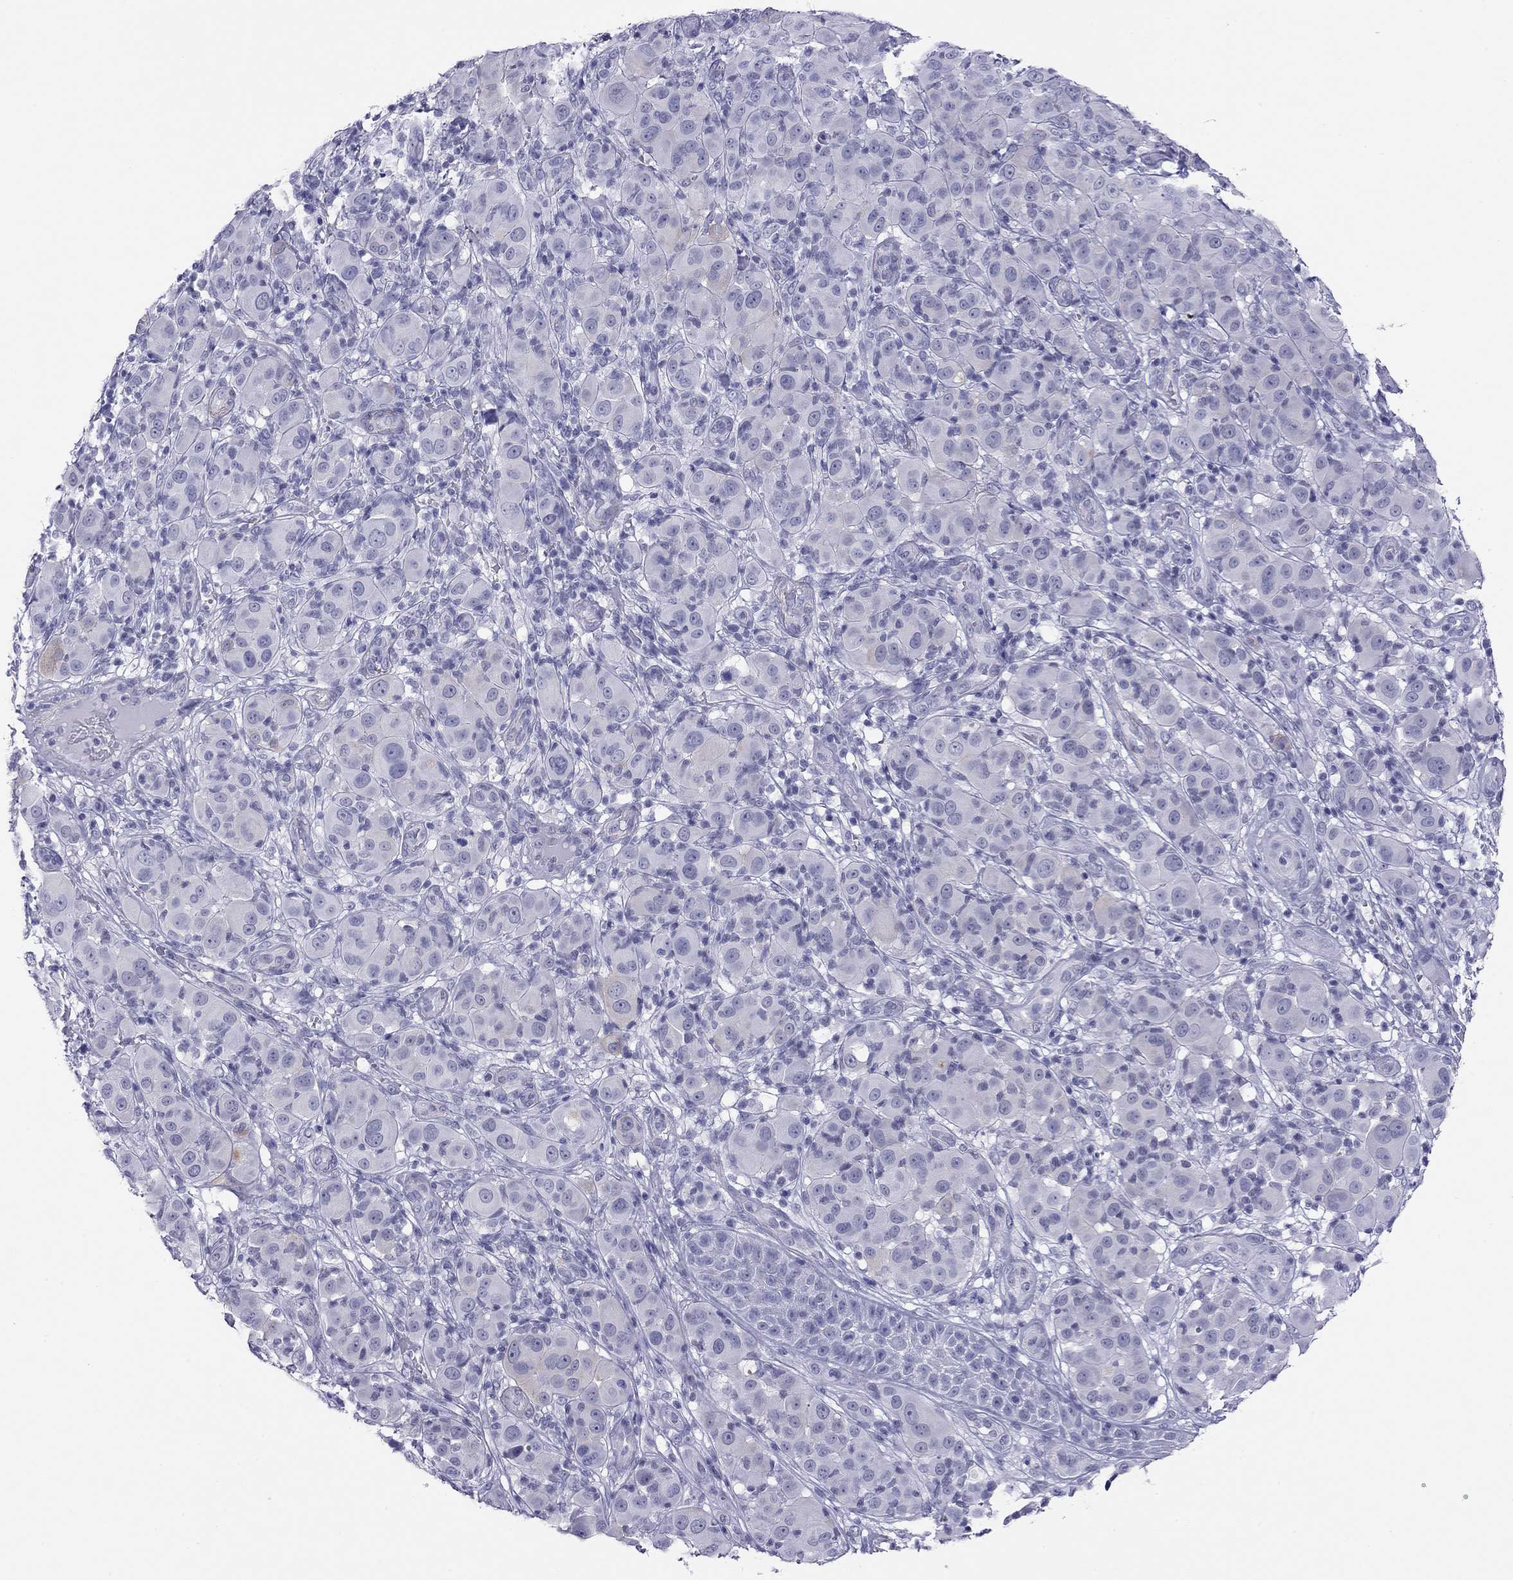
{"staining": {"intensity": "weak", "quantity": "<25%", "location": "cytoplasmic/membranous"}, "tissue": "melanoma", "cell_type": "Tumor cells", "image_type": "cancer", "snomed": [{"axis": "morphology", "description": "Malignant melanoma, NOS"}, {"axis": "topography", "description": "Skin"}], "caption": "Tumor cells show no significant protein expression in malignant melanoma.", "gene": "MYMX", "patient": {"sex": "female", "age": 87}}